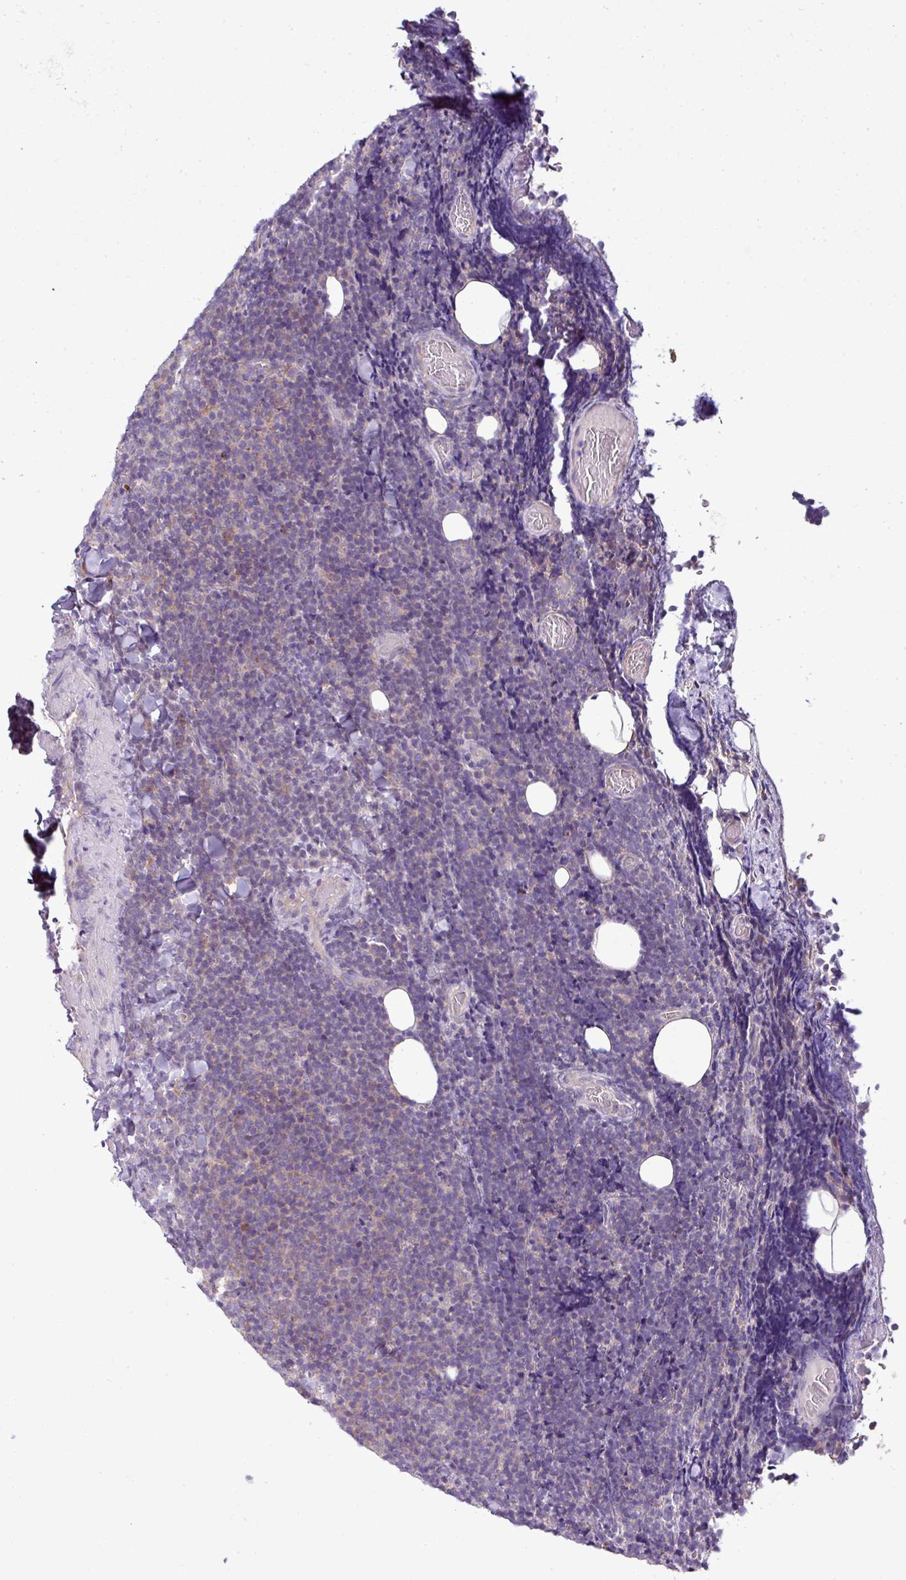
{"staining": {"intensity": "negative", "quantity": "none", "location": "none"}, "tissue": "lymphoma", "cell_type": "Tumor cells", "image_type": "cancer", "snomed": [{"axis": "morphology", "description": "Malignant lymphoma, non-Hodgkin's type, Low grade"}, {"axis": "topography", "description": "Lymph node"}], "caption": "Tumor cells are negative for protein expression in human malignant lymphoma, non-Hodgkin's type (low-grade).", "gene": "AGAP5", "patient": {"sex": "male", "age": 66}}